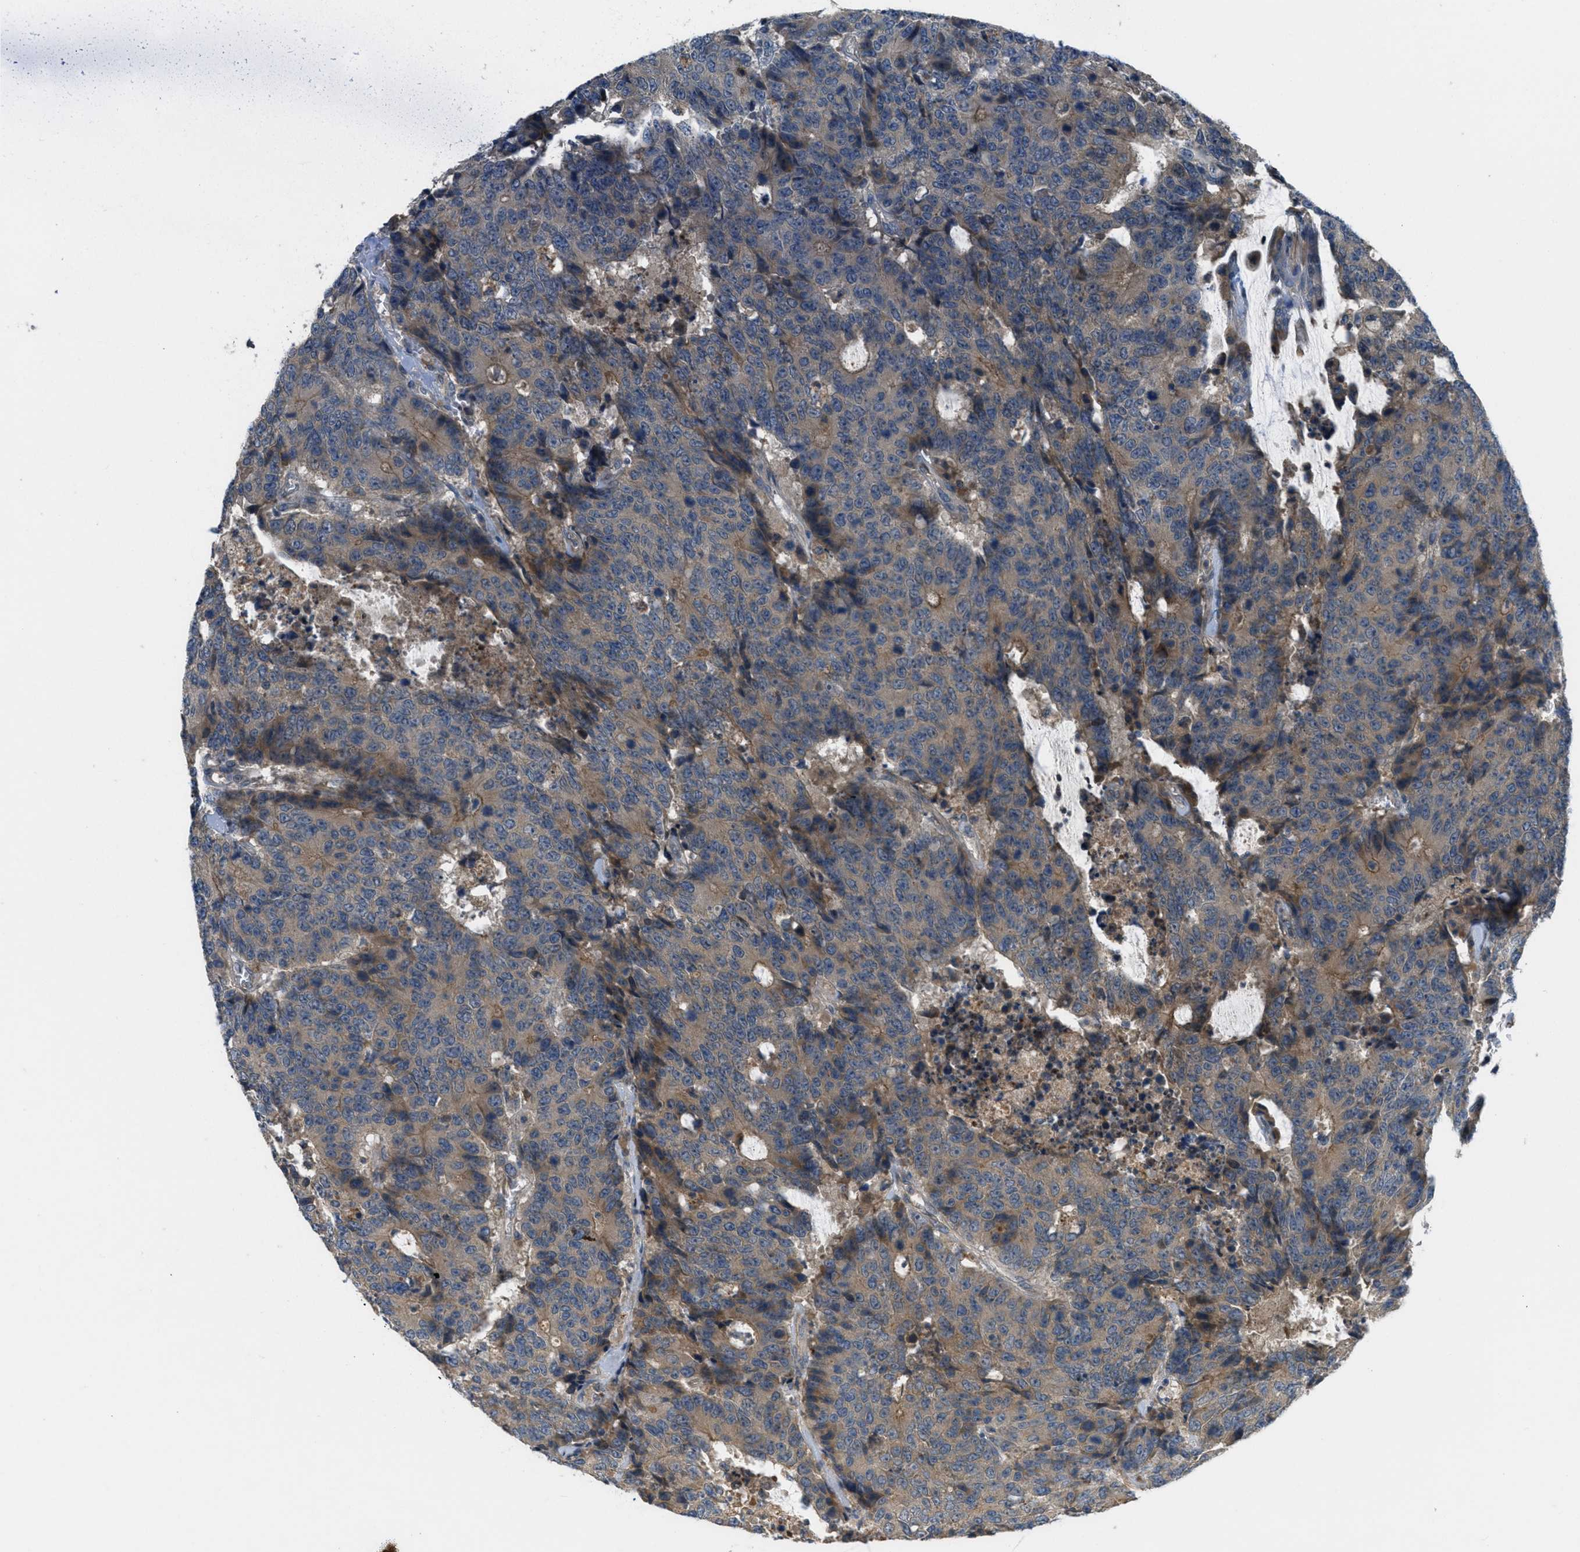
{"staining": {"intensity": "weak", "quantity": "25%-75%", "location": "cytoplasmic/membranous"}, "tissue": "colorectal cancer", "cell_type": "Tumor cells", "image_type": "cancer", "snomed": [{"axis": "morphology", "description": "Adenocarcinoma, NOS"}, {"axis": "topography", "description": "Colon"}], "caption": "Protein staining of colorectal cancer tissue displays weak cytoplasmic/membranous staining in about 25%-75% of tumor cells.", "gene": "ADCY6", "patient": {"sex": "female", "age": 86}}